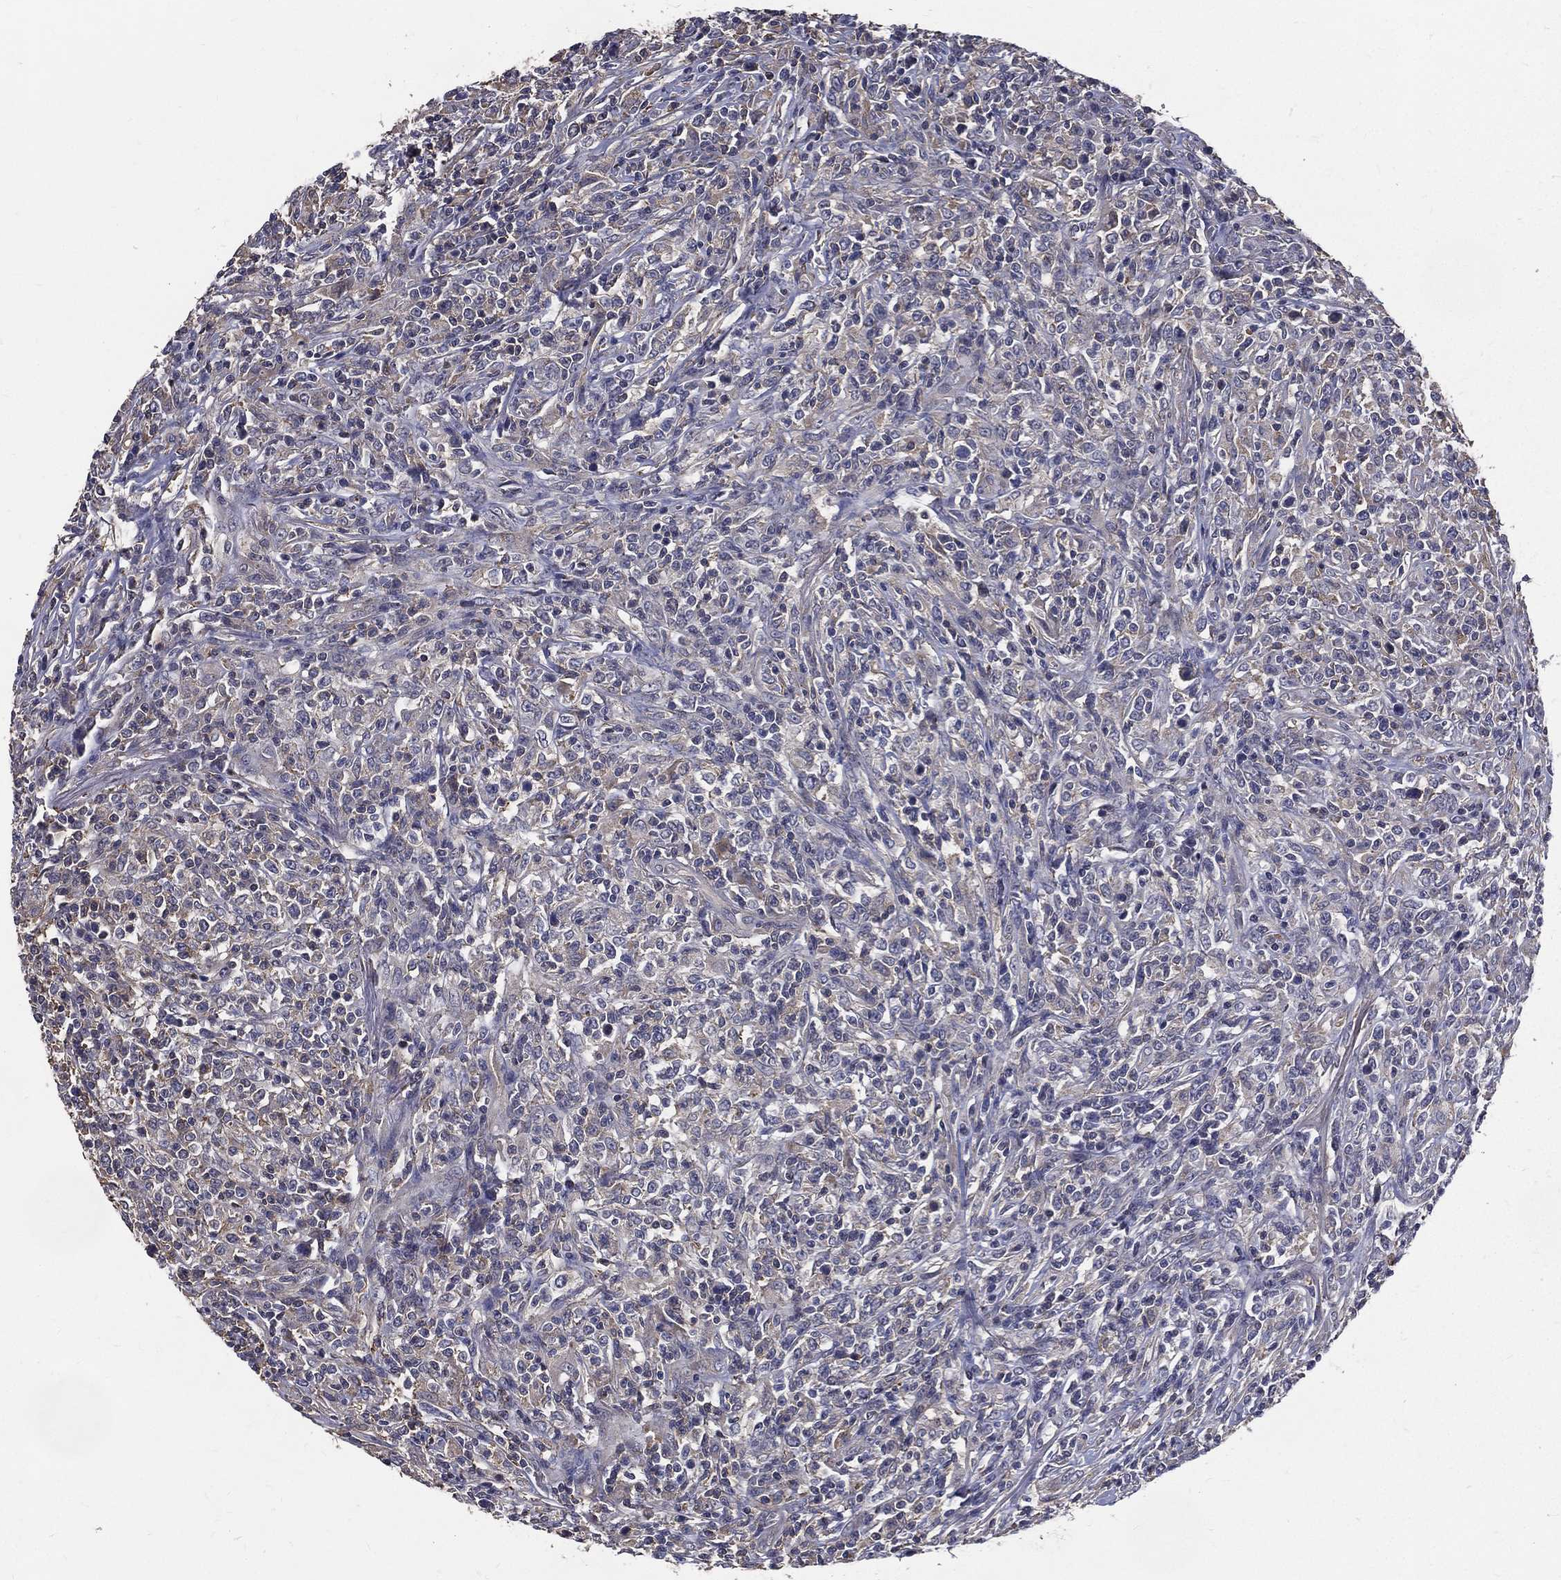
{"staining": {"intensity": "negative", "quantity": "none", "location": "none"}, "tissue": "lymphoma", "cell_type": "Tumor cells", "image_type": "cancer", "snomed": [{"axis": "morphology", "description": "Malignant lymphoma, non-Hodgkin's type, High grade"}, {"axis": "topography", "description": "Lung"}], "caption": "Tumor cells are negative for brown protein staining in high-grade malignant lymphoma, non-Hodgkin's type.", "gene": "SERPINB2", "patient": {"sex": "male", "age": 79}}